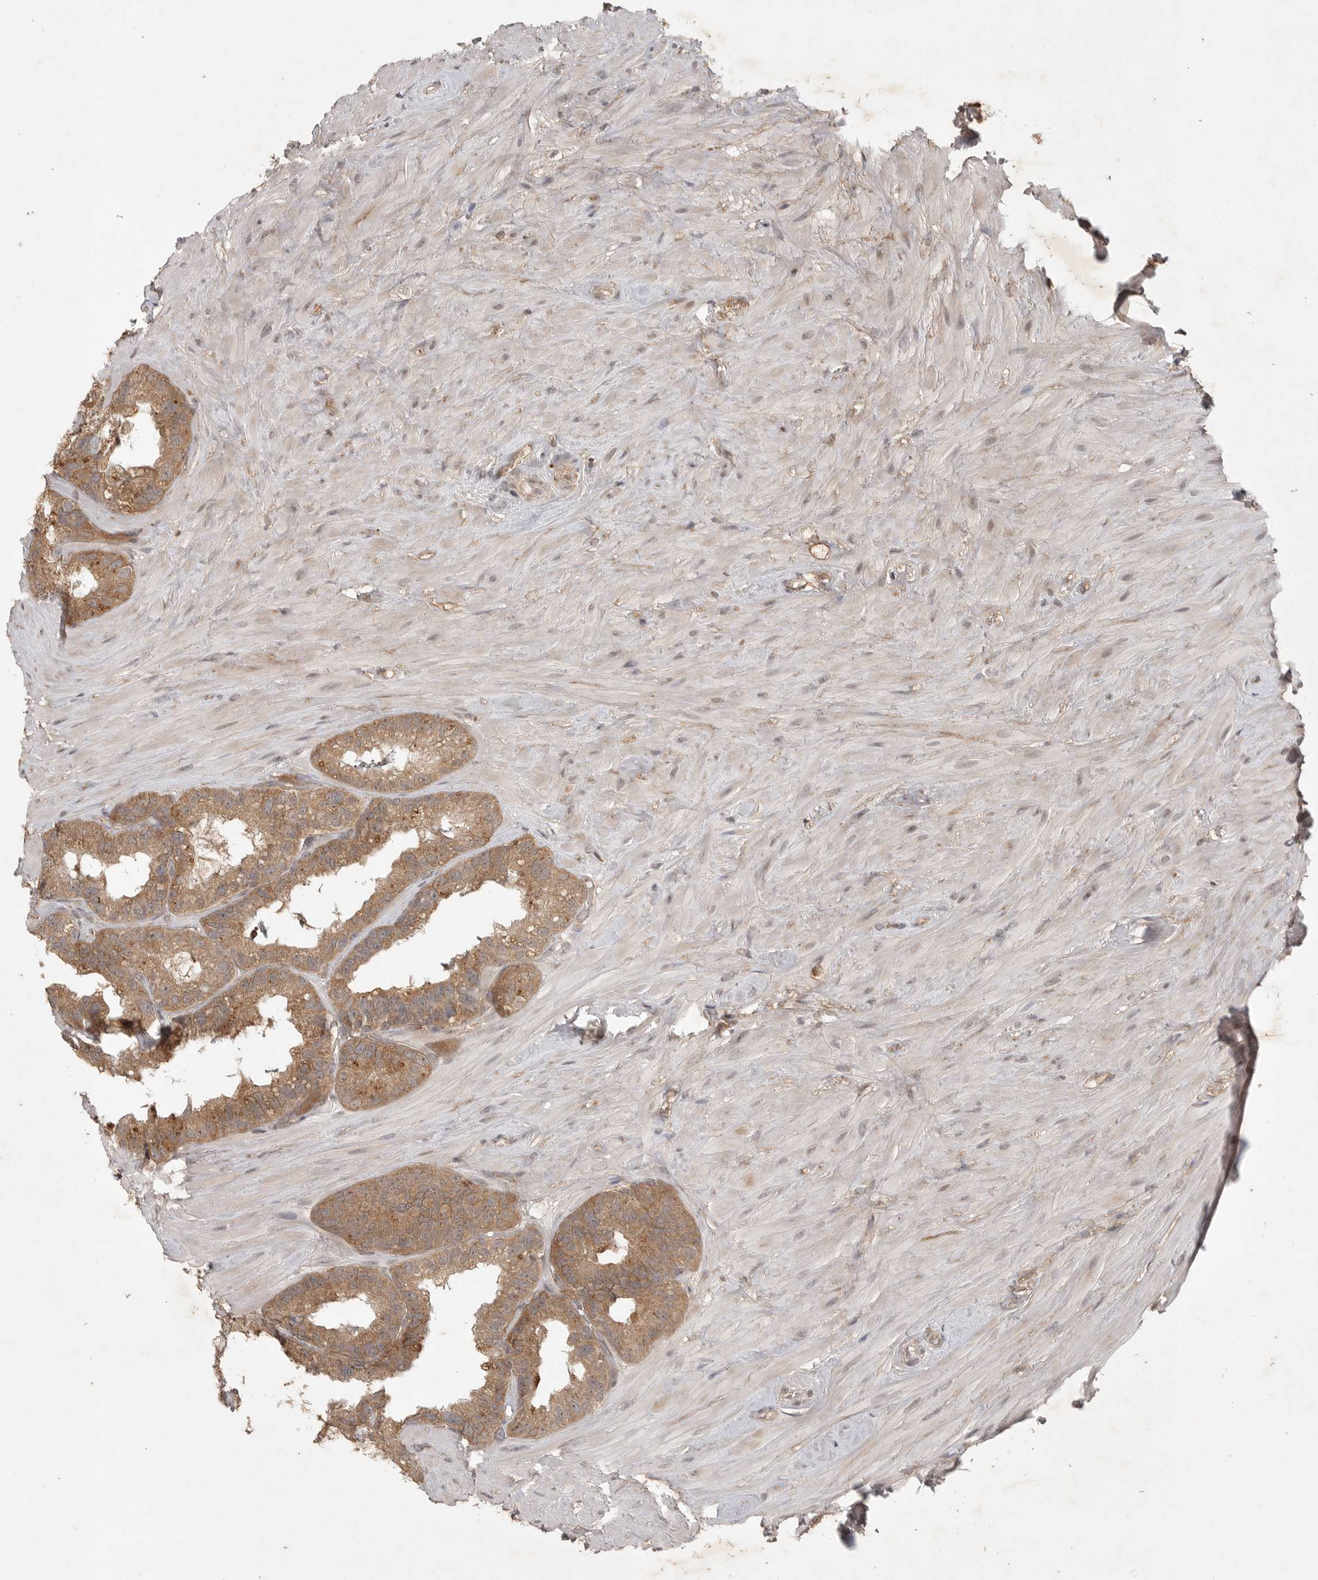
{"staining": {"intensity": "moderate", "quantity": ">75%", "location": "cytoplasmic/membranous"}, "tissue": "seminal vesicle", "cell_type": "Glandular cells", "image_type": "normal", "snomed": [{"axis": "morphology", "description": "Normal tissue, NOS"}, {"axis": "topography", "description": "Seminal veicle"}], "caption": "Moderate cytoplasmic/membranous protein expression is seen in approximately >75% of glandular cells in seminal vesicle.", "gene": "ZNF232", "patient": {"sex": "male", "age": 80}}